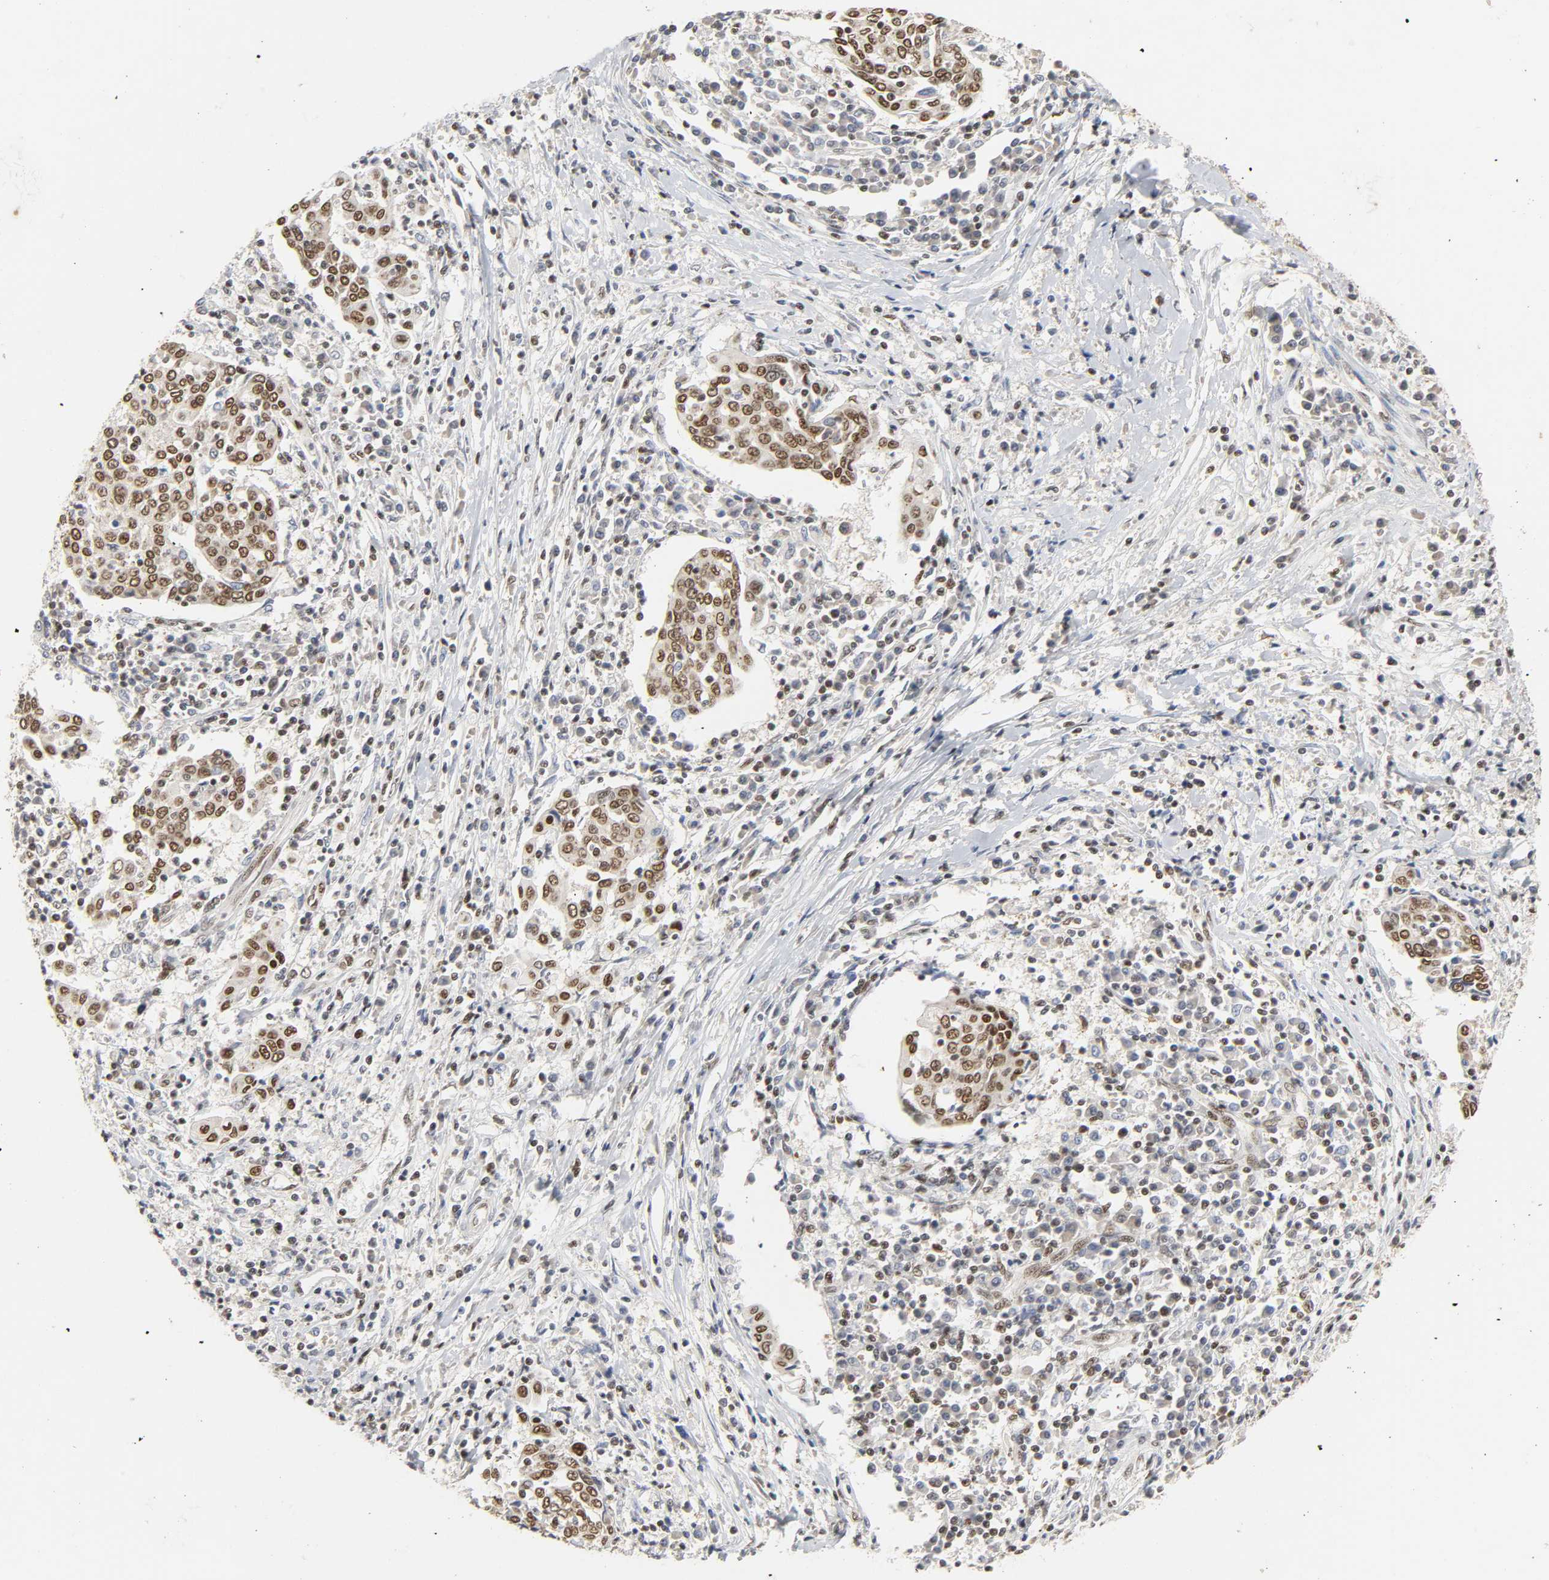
{"staining": {"intensity": "moderate", "quantity": ">75%", "location": "nuclear"}, "tissue": "cervical cancer", "cell_type": "Tumor cells", "image_type": "cancer", "snomed": [{"axis": "morphology", "description": "Squamous cell carcinoma, NOS"}, {"axis": "topography", "description": "Cervix"}], "caption": "This photomicrograph demonstrates cervical cancer (squamous cell carcinoma) stained with IHC to label a protein in brown. The nuclear of tumor cells show moderate positivity for the protein. Nuclei are counter-stained blue.", "gene": "NCOA6", "patient": {"sex": "female", "age": 40}}